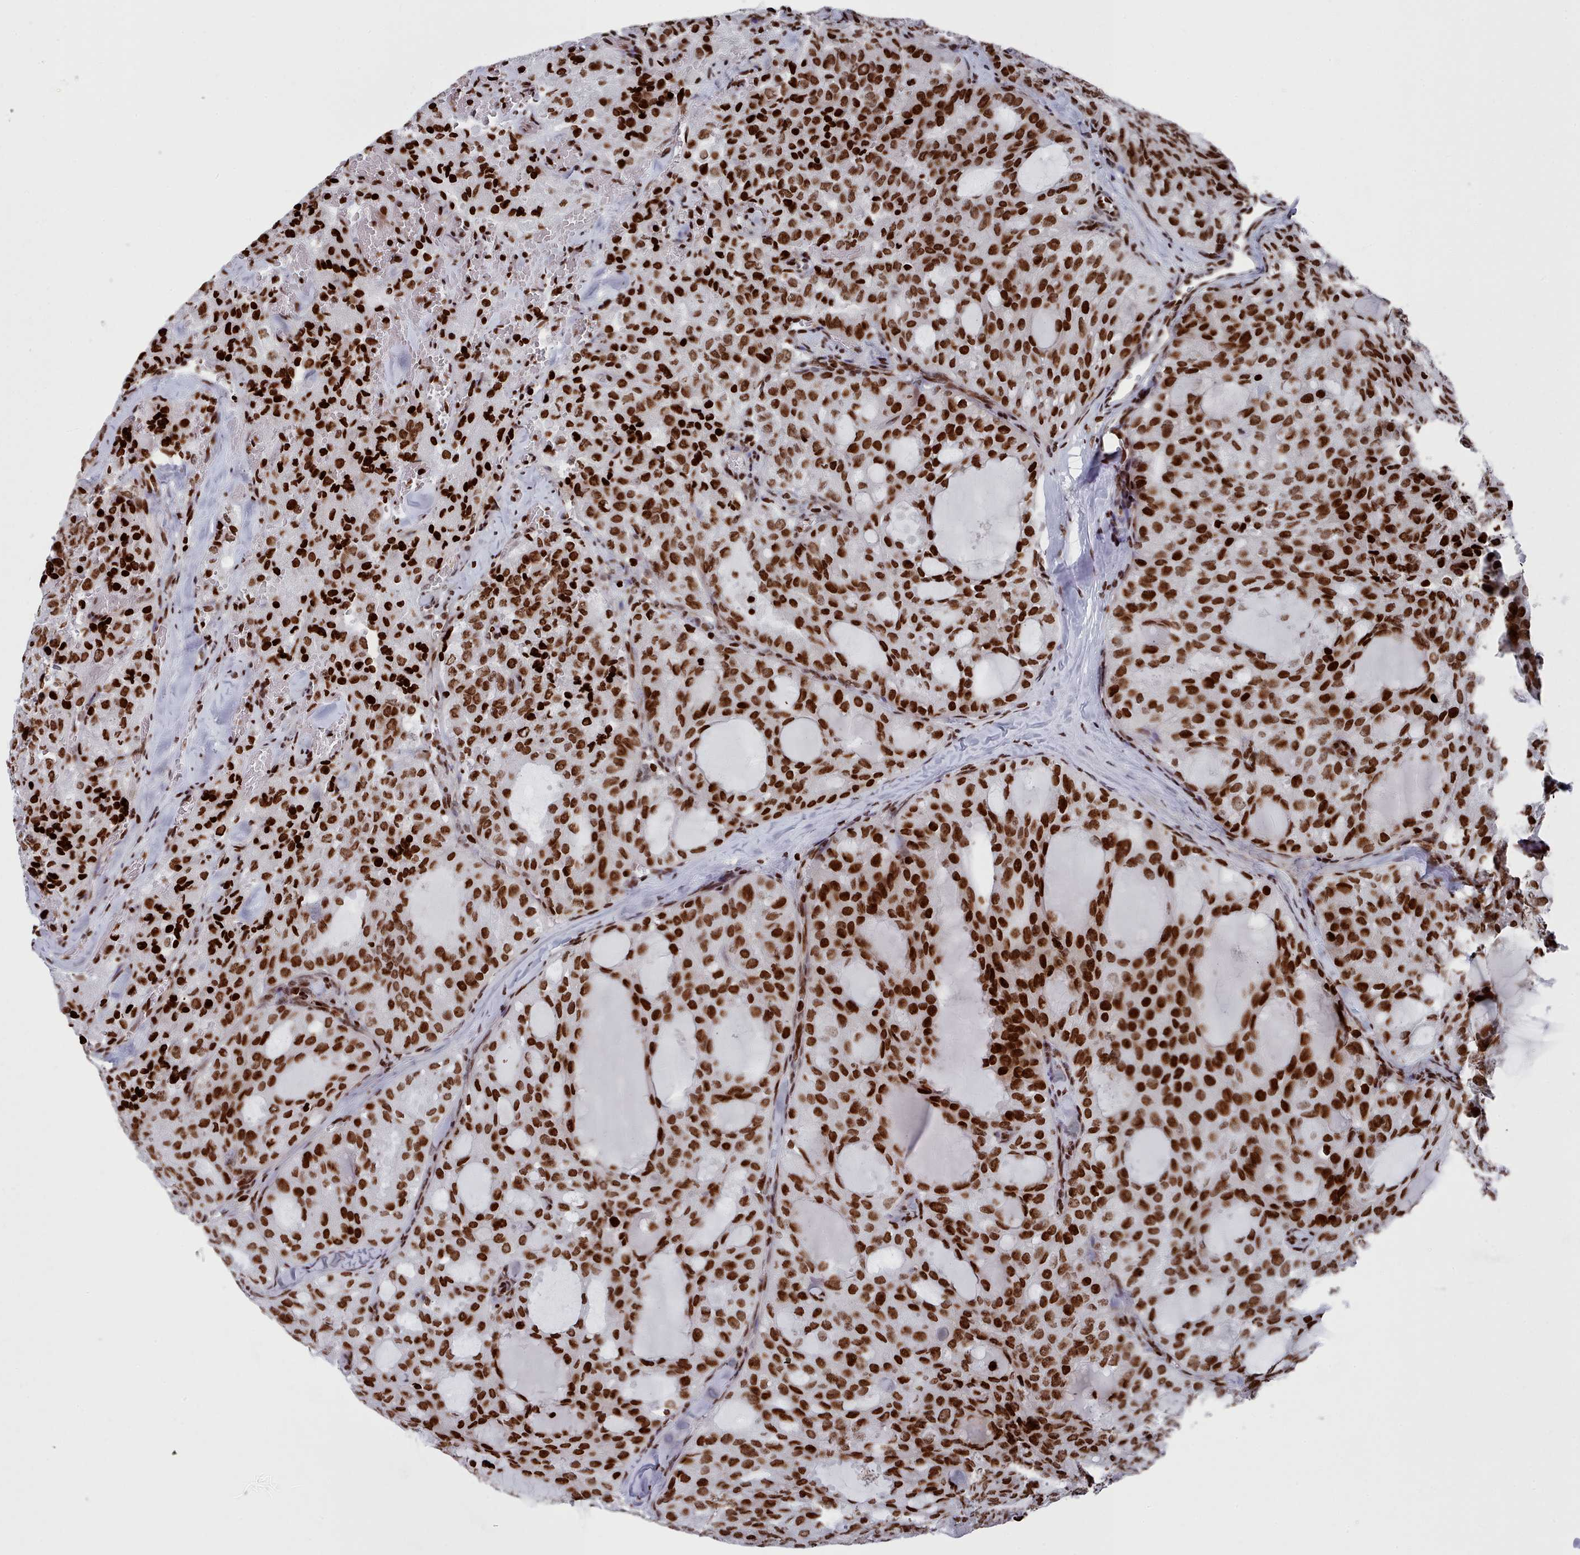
{"staining": {"intensity": "strong", "quantity": ">75%", "location": "nuclear"}, "tissue": "thyroid cancer", "cell_type": "Tumor cells", "image_type": "cancer", "snomed": [{"axis": "morphology", "description": "Follicular adenoma carcinoma, NOS"}, {"axis": "topography", "description": "Thyroid gland"}], "caption": "This image reveals immunohistochemistry (IHC) staining of thyroid cancer, with high strong nuclear staining in approximately >75% of tumor cells.", "gene": "PCDHB12", "patient": {"sex": "male", "age": 75}}